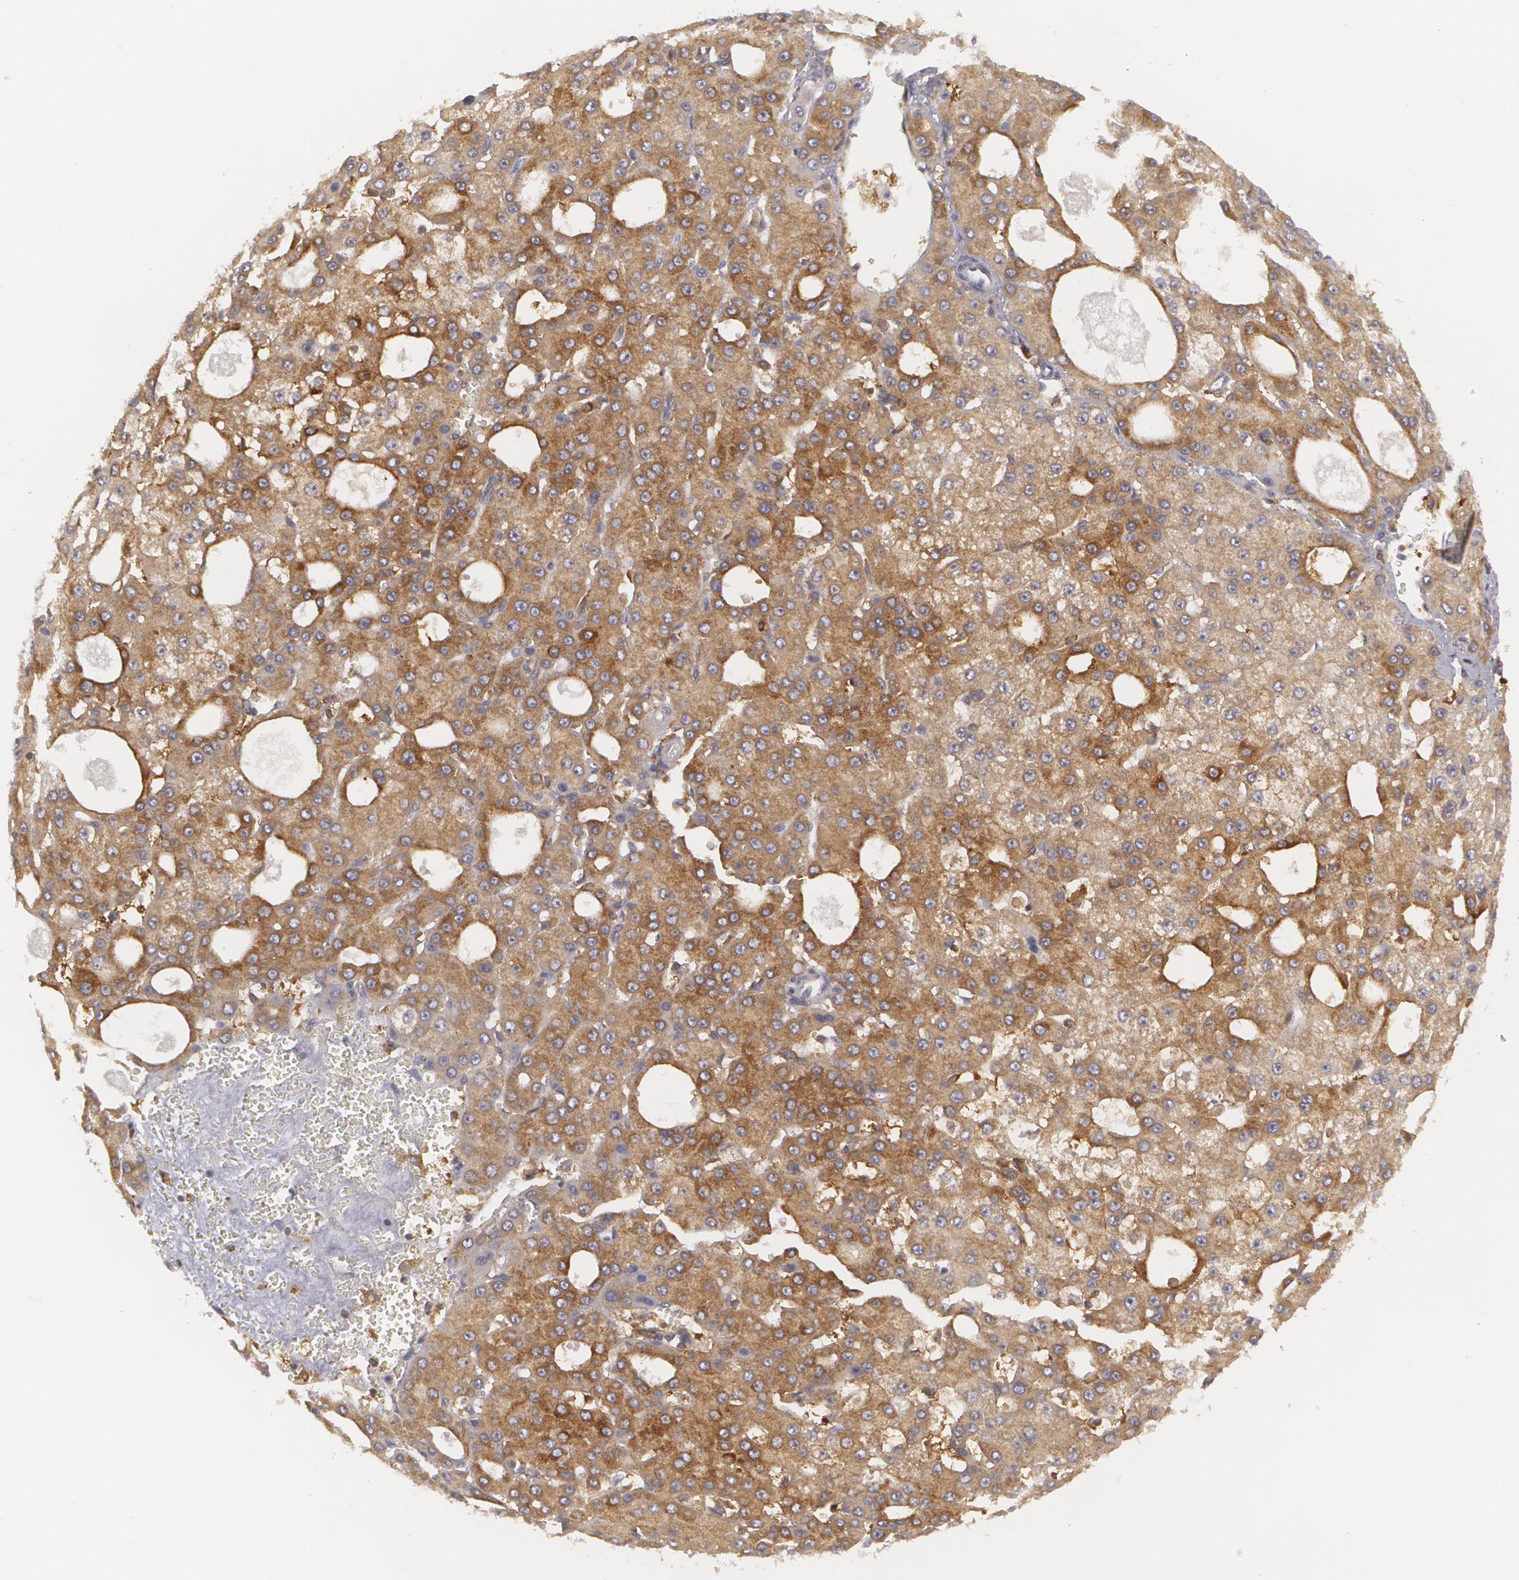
{"staining": {"intensity": "moderate", "quantity": ">75%", "location": "cytoplasmic/membranous"}, "tissue": "liver cancer", "cell_type": "Tumor cells", "image_type": "cancer", "snomed": [{"axis": "morphology", "description": "Carcinoma, Hepatocellular, NOS"}, {"axis": "topography", "description": "Liver"}], "caption": "This is an image of IHC staining of hepatocellular carcinoma (liver), which shows moderate expression in the cytoplasmic/membranous of tumor cells.", "gene": "BIN1", "patient": {"sex": "male", "age": 47}}